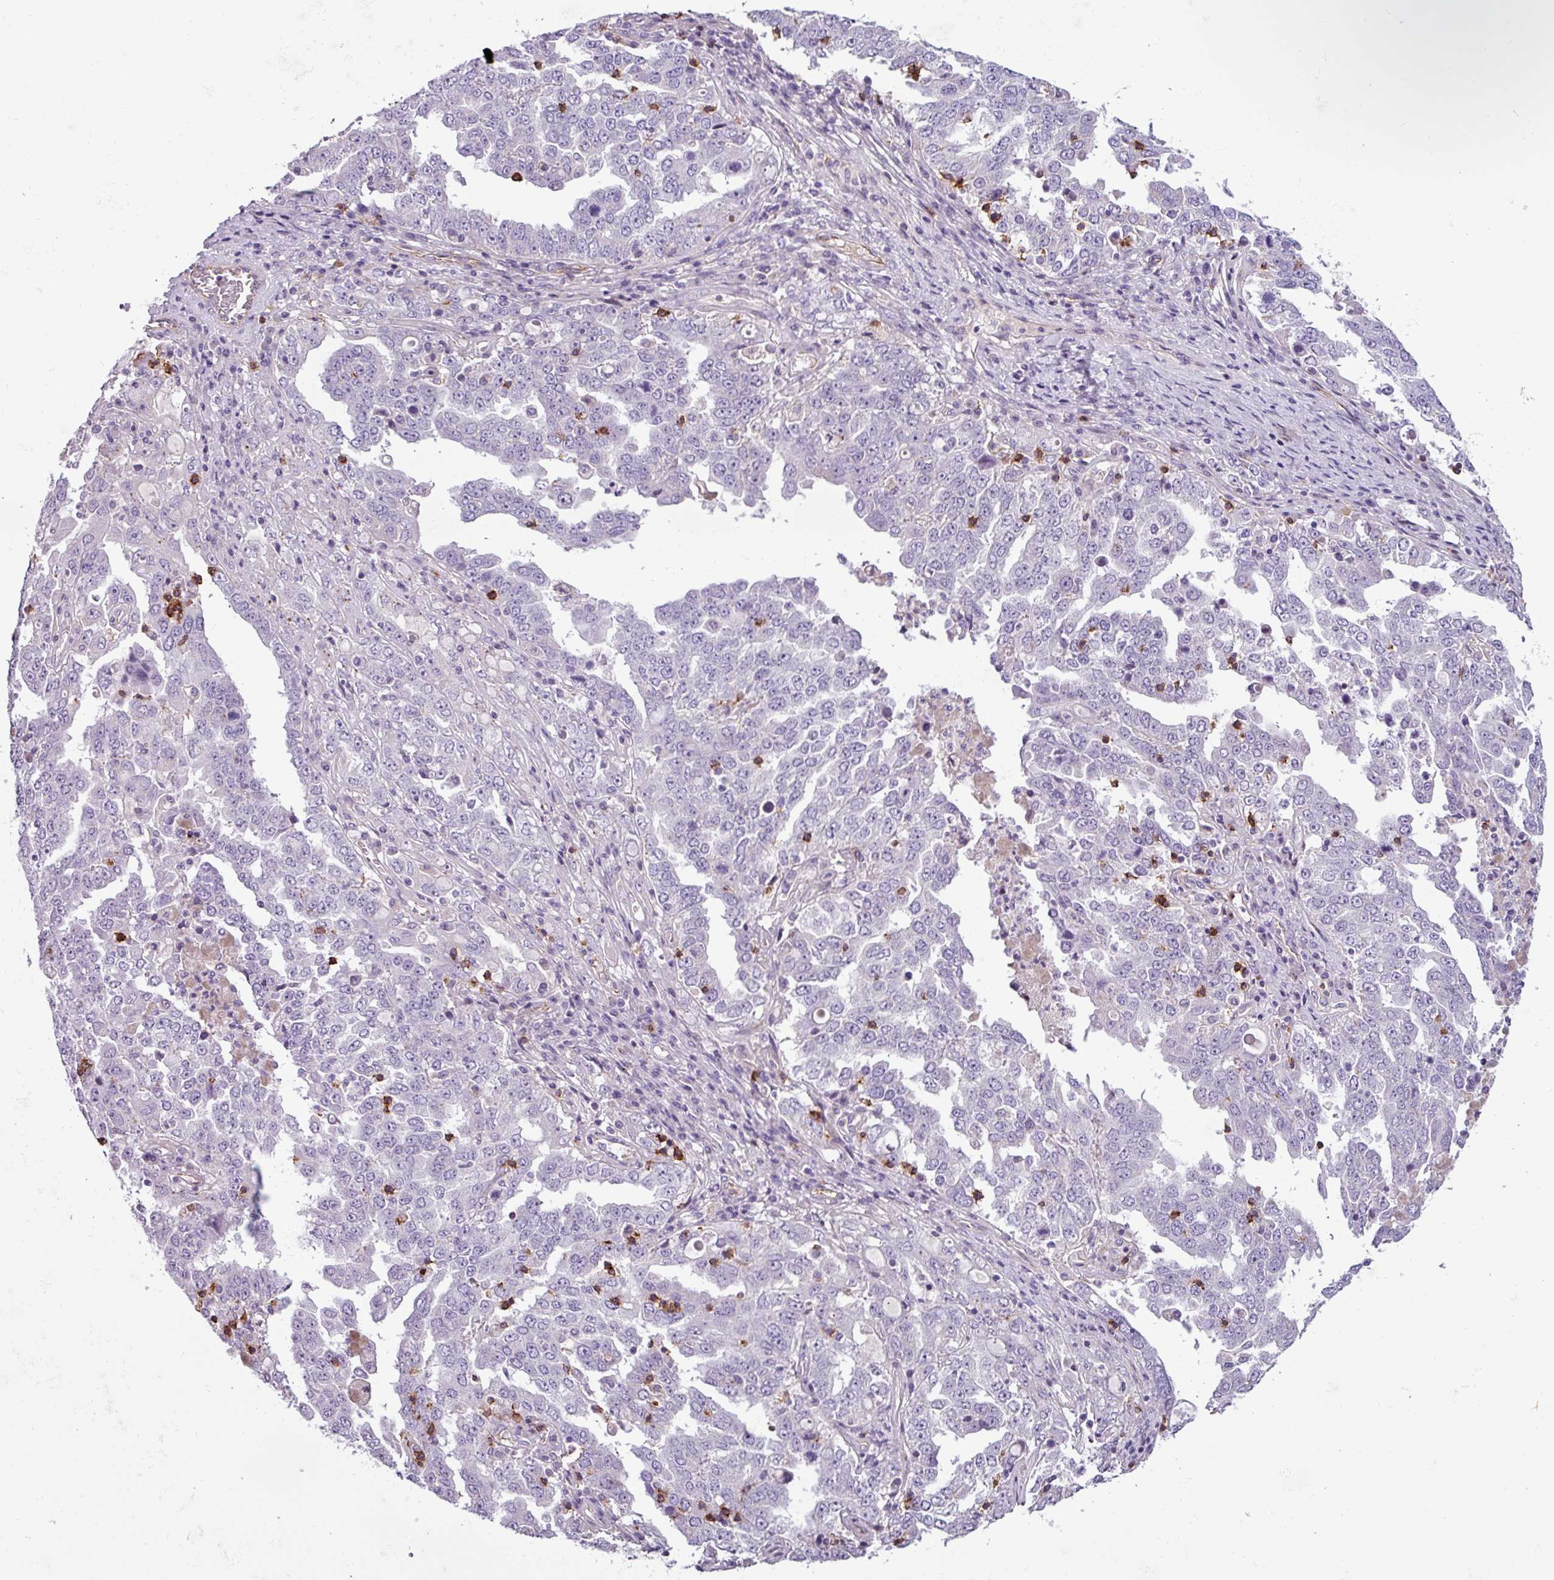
{"staining": {"intensity": "negative", "quantity": "none", "location": "none"}, "tissue": "ovarian cancer", "cell_type": "Tumor cells", "image_type": "cancer", "snomed": [{"axis": "morphology", "description": "Carcinoma, endometroid"}, {"axis": "topography", "description": "Ovary"}], "caption": "High magnification brightfield microscopy of ovarian endometroid carcinoma stained with DAB (3,3'-diaminobenzidine) (brown) and counterstained with hematoxylin (blue): tumor cells show no significant expression.", "gene": "CD8A", "patient": {"sex": "female", "age": 62}}